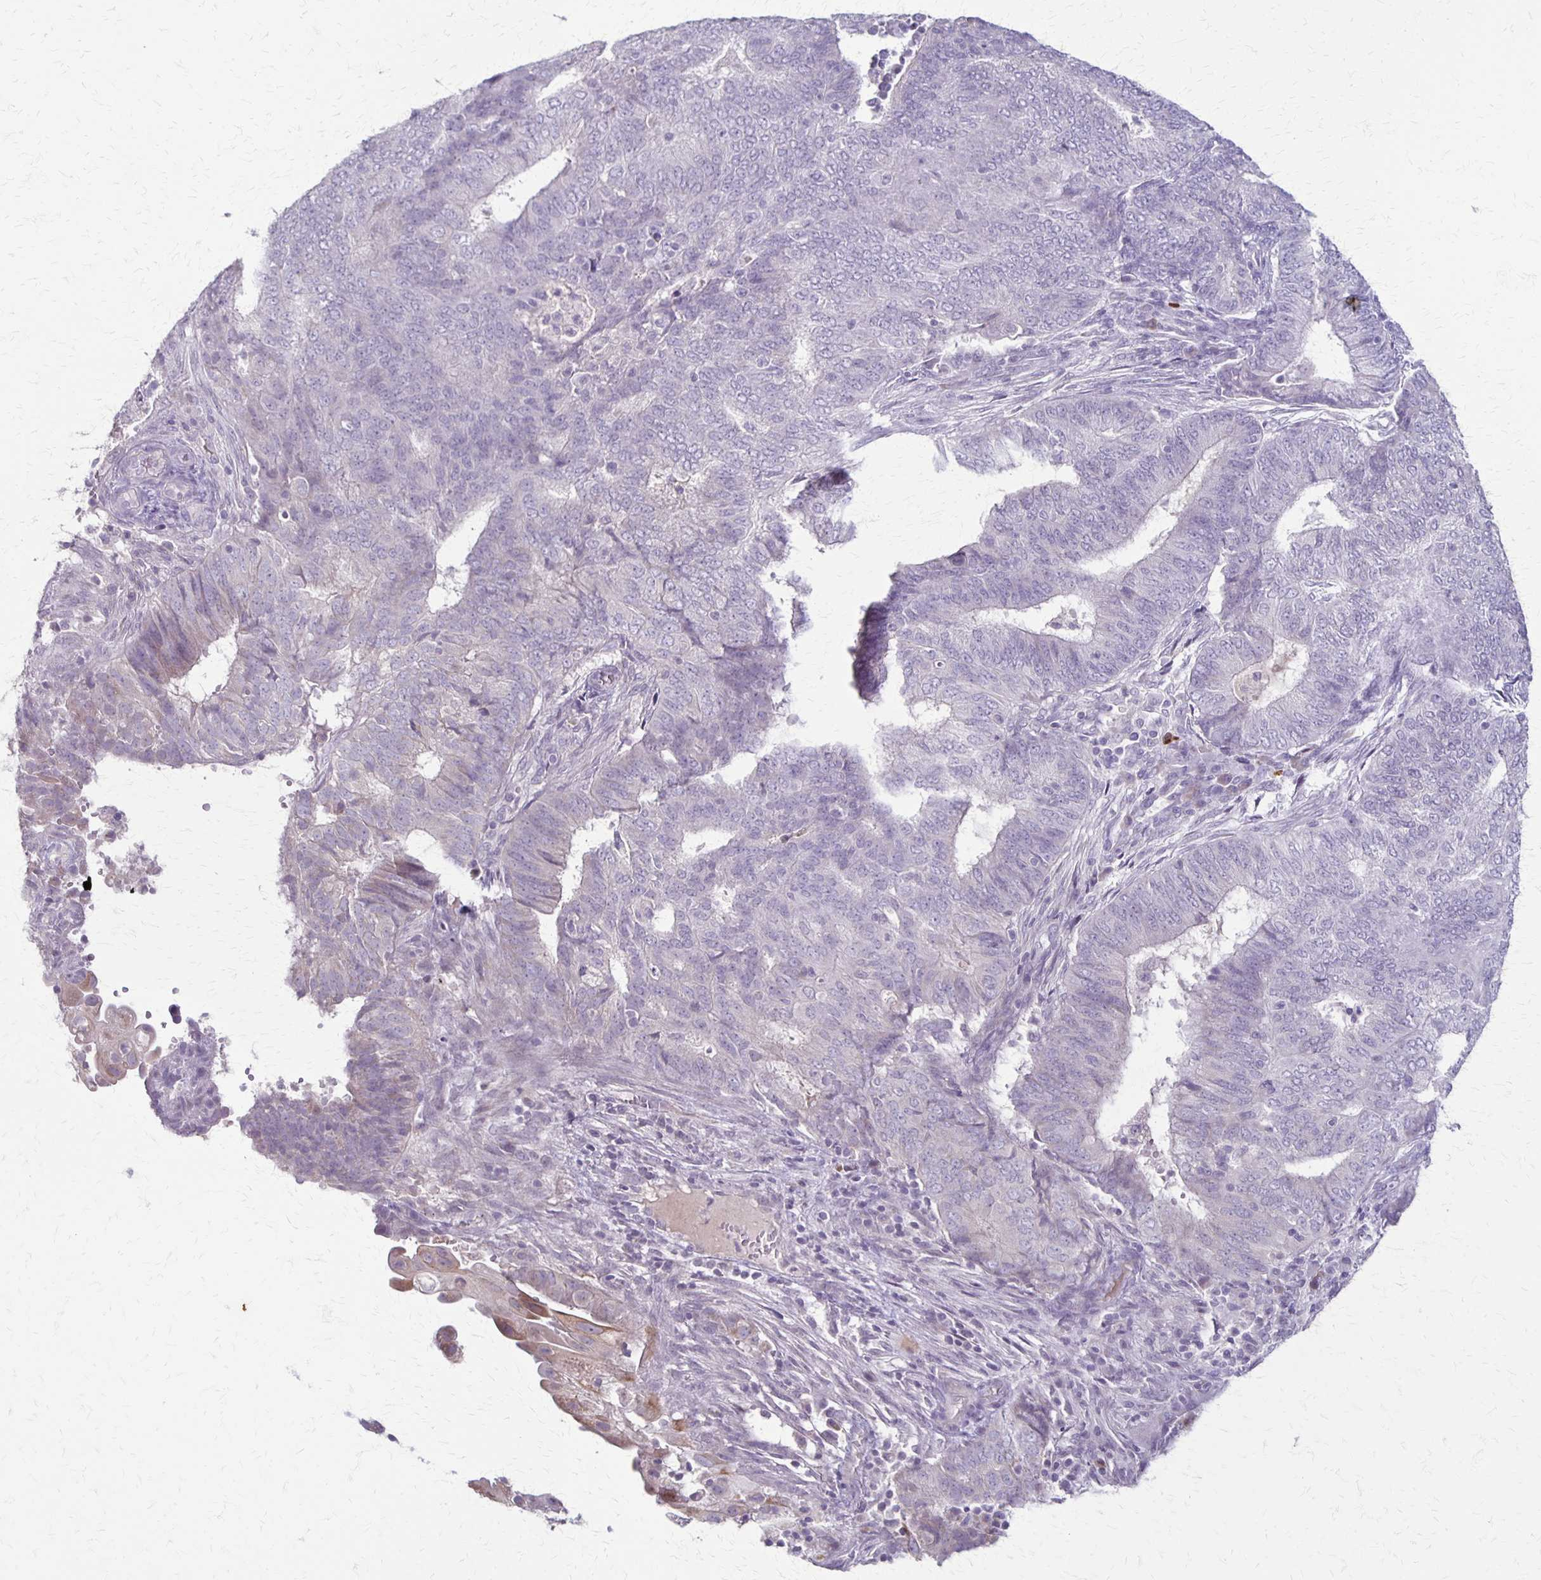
{"staining": {"intensity": "negative", "quantity": "none", "location": "none"}, "tissue": "endometrial cancer", "cell_type": "Tumor cells", "image_type": "cancer", "snomed": [{"axis": "morphology", "description": "Adenocarcinoma, NOS"}, {"axis": "topography", "description": "Endometrium"}], "caption": "There is no significant staining in tumor cells of endometrial cancer. (DAB (3,3'-diaminobenzidine) IHC, high magnification).", "gene": "SLC35E2B", "patient": {"sex": "female", "age": 62}}